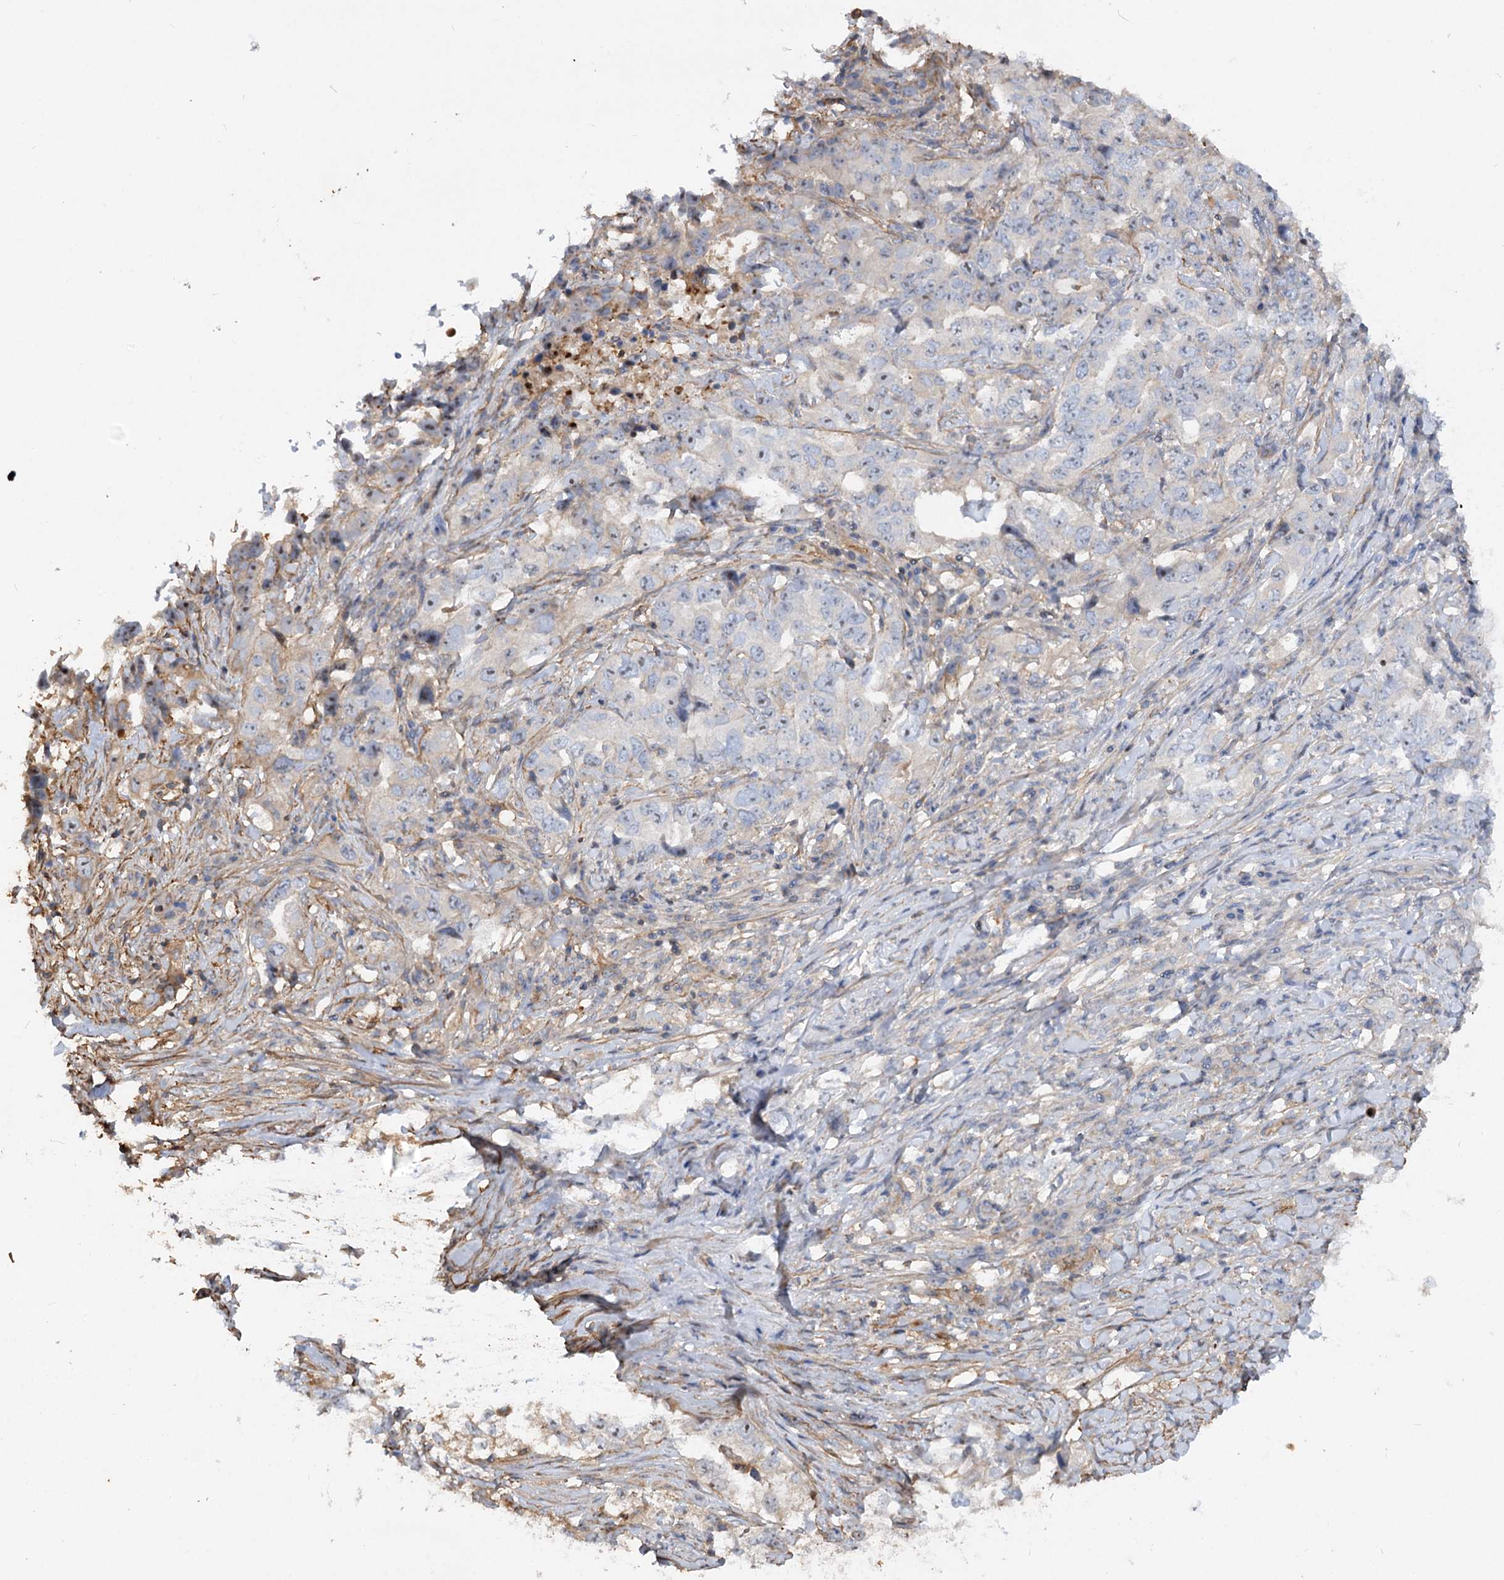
{"staining": {"intensity": "negative", "quantity": "none", "location": "none"}, "tissue": "lung cancer", "cell_type": "Tumor cells", "image_type": "cancer", "snomed": [{"axis": "morphology", "description": "Adenocarcinoma, NOS"}, {"axis": "topography", "description": "Lung"}], "caption": "IHC micrograph of neoplastic tissue: lung cancer (adenocarcinoma) stained with DAB exhibits no significant protein positivity in tumor cells. (DAB (3,3'-diaminobenzidine) immunohistochemistry (IHC) visualized using brightfield microscopy, high magnification).", "gene": "WDR36", "patient": {"sex": "female", "age": 51}}